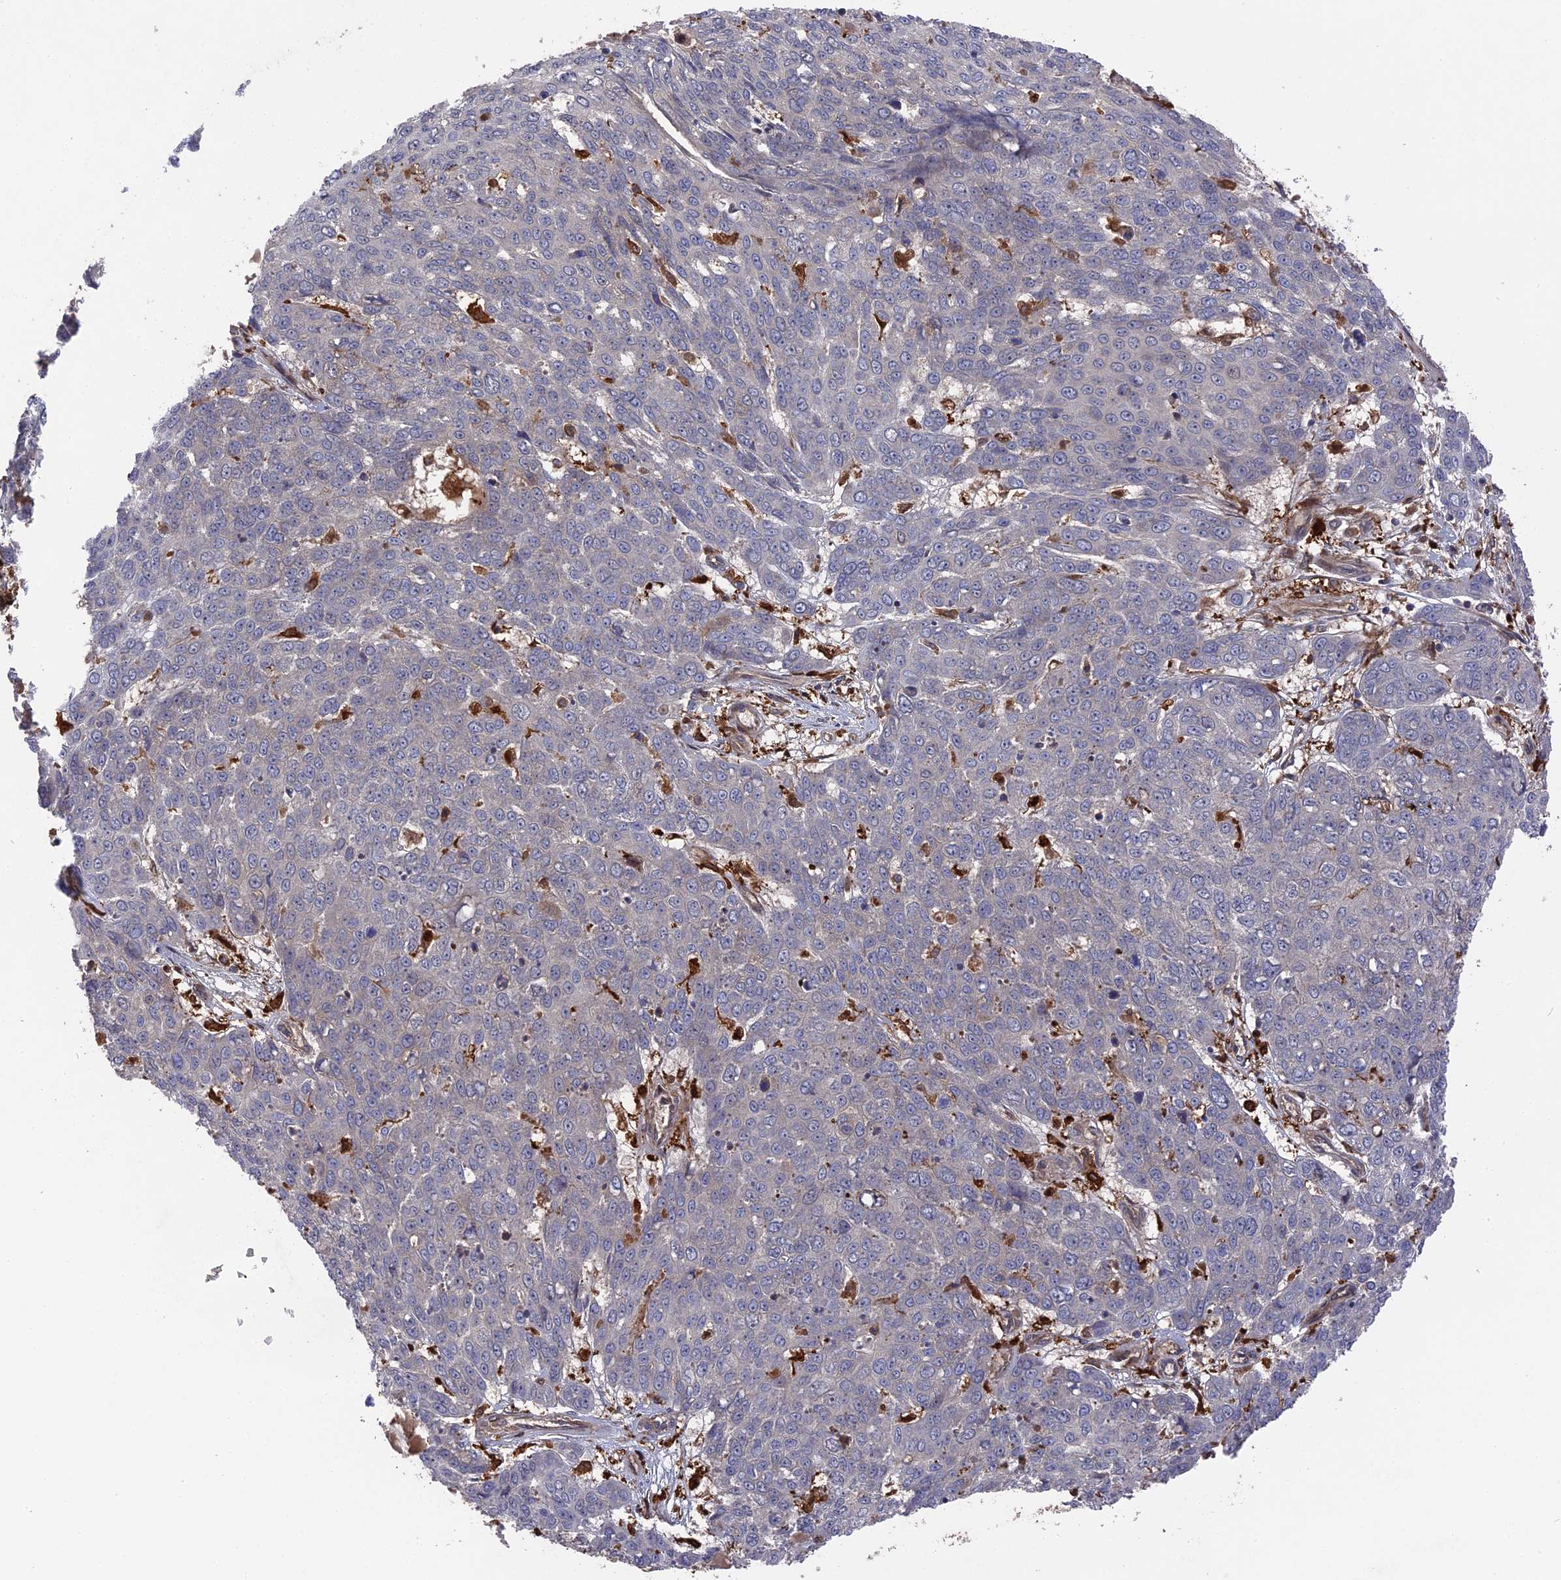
{"staining": {"intensity": "negative", "quantity": "none", "location": "none"}, "tissue": "skin cancer", "cell_type": "Tumor cells", "image_type": "cancer", "snomed": [{"axis": "morphology", "description": "Squamous cell carcinoma, NOS"}, {"axis": "topography", "description": "Skin"}], "caption": "An IHC histopathology image of skin cancer is shown. There is no staining in tumor cells of skin cancer.", "gene": "DEF8", "patient": {"sex": "male", "age": 71}}